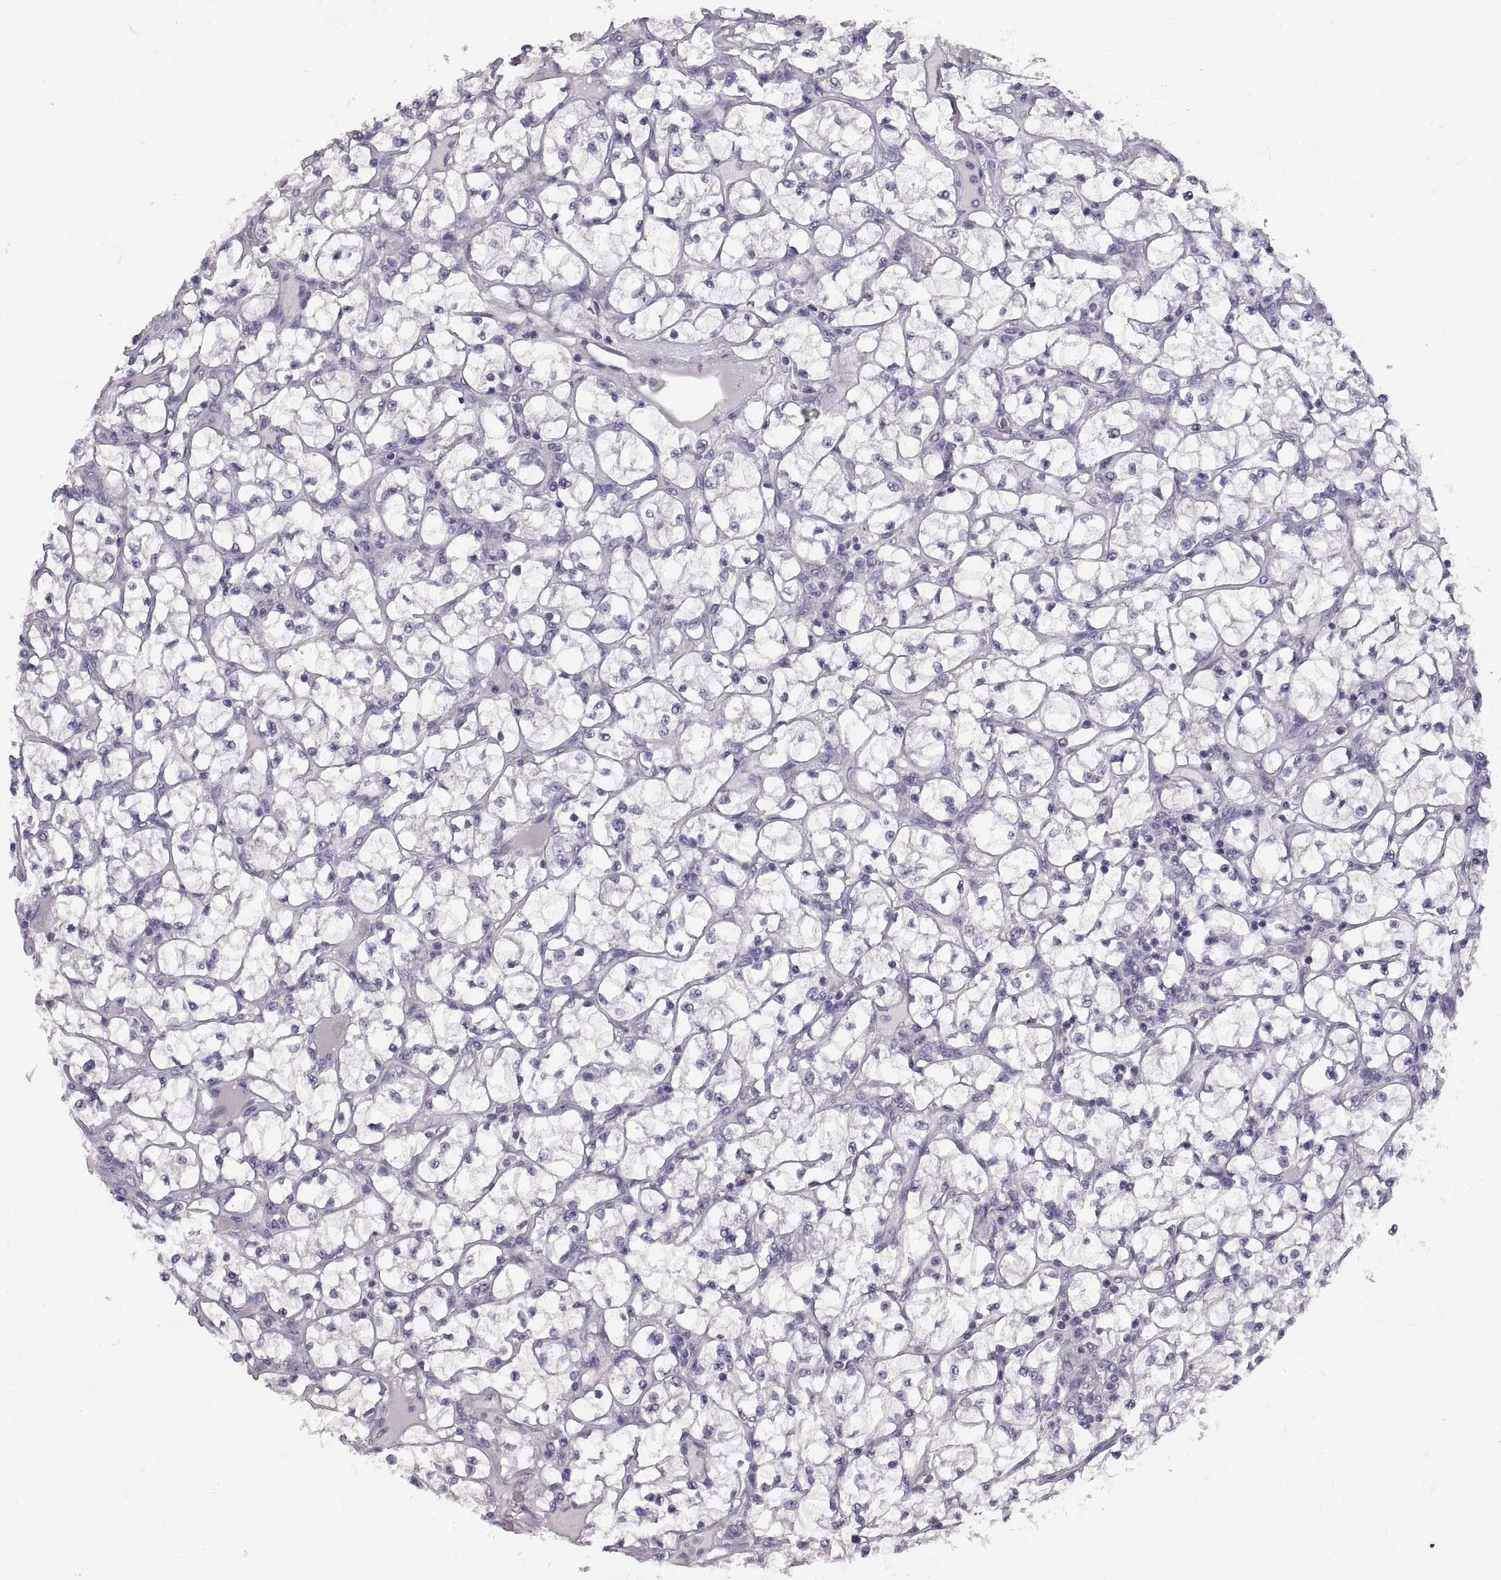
{"staining": {"intensity": "negative", "quantity": "none", "location": "none"}, "tissue": "renal cancer", "cell_type": "Tumor cells", "image_type": "cancer", "snomed": [{"axis": "morphology", "description": "Adenocarcinoma, NOS"}, {"axis": "topography", "description": "Kidney"}], "caption": "Renal cancer stained for a protein using IHC reveals no positivity tumor cells.", "gene": "RDM1", "patient": {"sex": "female", "age": 64}}